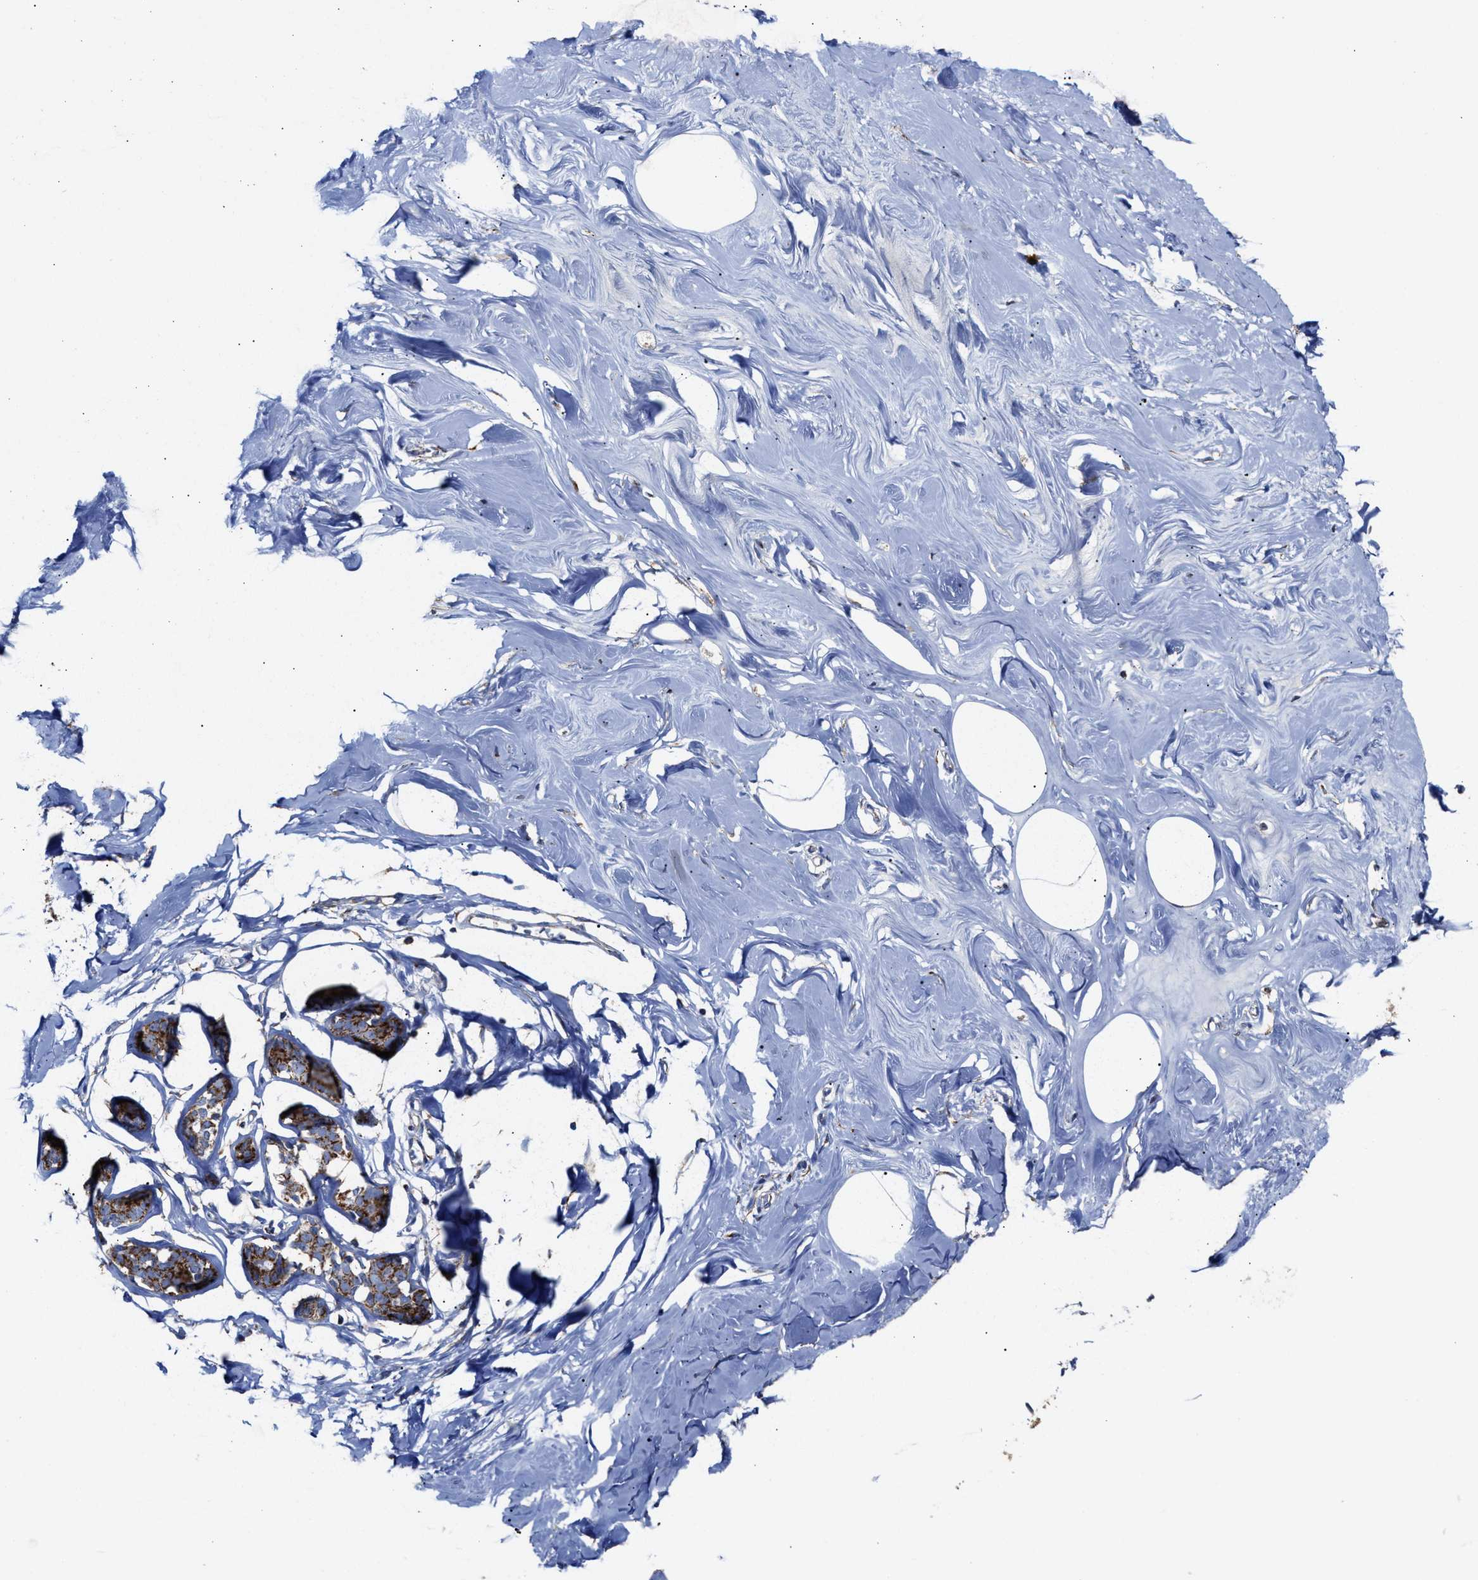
{"staining": {"intensity": "weak", "quantity": ">75%", "location": "cytoplasmic/membranous"}, "tissue": "adipose tissue", "cell_type": "Adipocytes", "image_type": "normal", "snomed": [{"axis": "morphology", "description": "Normal tissue, NOS"}, {"axis": "morphology", "description": "Fibrosis, NOS"}, {"axis": "topography", "description": "Breast"}, {"axis": "topography", "description": "Adipose tissue"}], "caption": "IHC of benign adipose tissue shows low levels of weak cytoplasmic/membranous positivity in approximately >75% of adipocytes.", "gene": "MECR", "patient": {"sex": "female", "age": 39}}